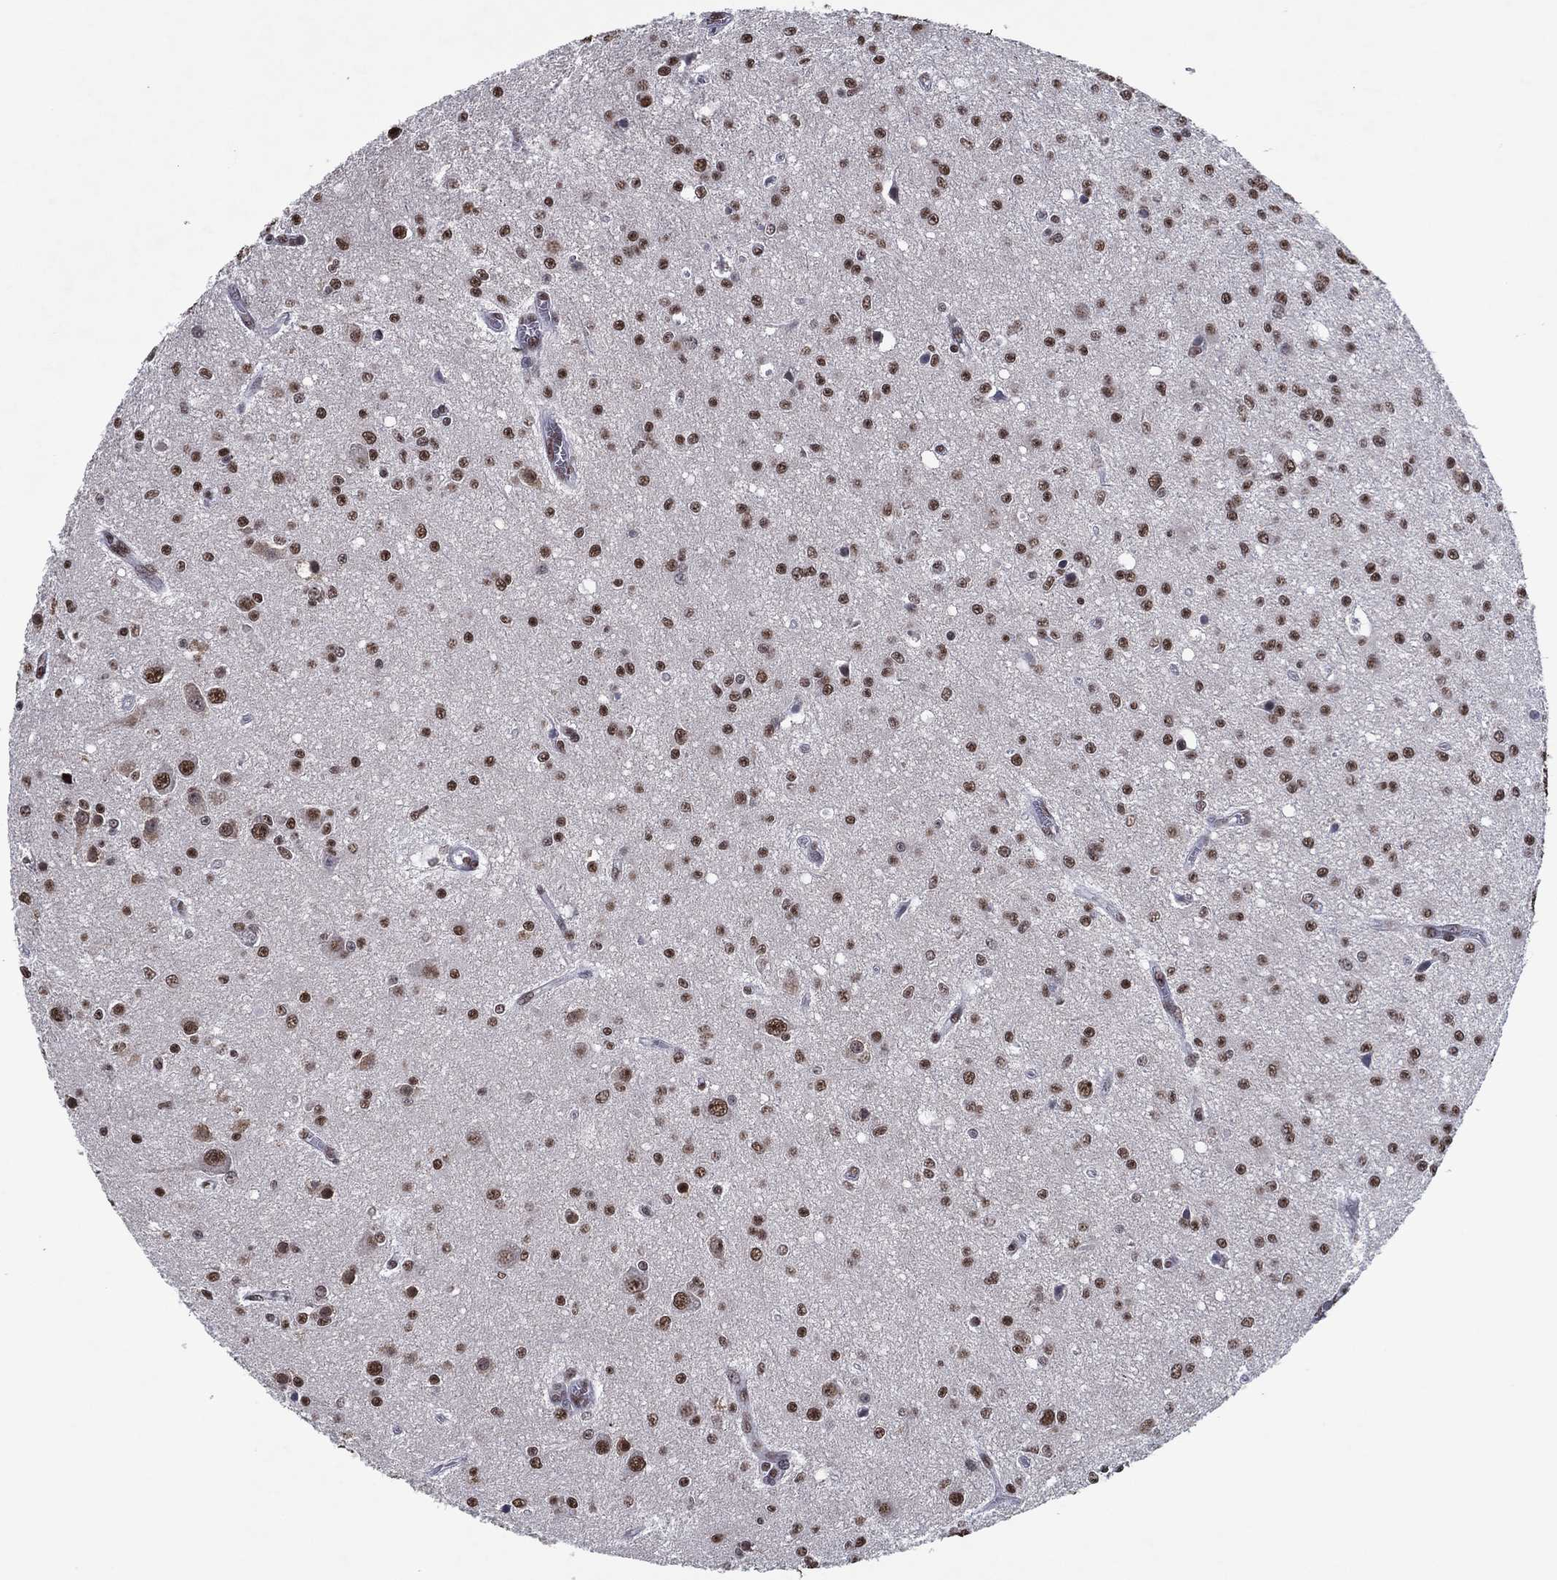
{"staining": {"intensity": "strong", "quantity": ">75%", "location": "nuclear"}, "tissue": "glioma", "cell_type": "Tumor cells", "image_type": "cancer", "snomed": [{"axis": "morphology", "description": "Glioma, malignant, Low grade"}, {"axis": "topography", "description": "Brain"}], "caption": "Tumor cells exhibit strong nuclear staining in approximately >75% of cells in malignant glioma (low-grade). (IHC, brightfield microscopy, high magnification).", "gene": "ZBTB42", "patient": {"sex": "female", "age": 45}}